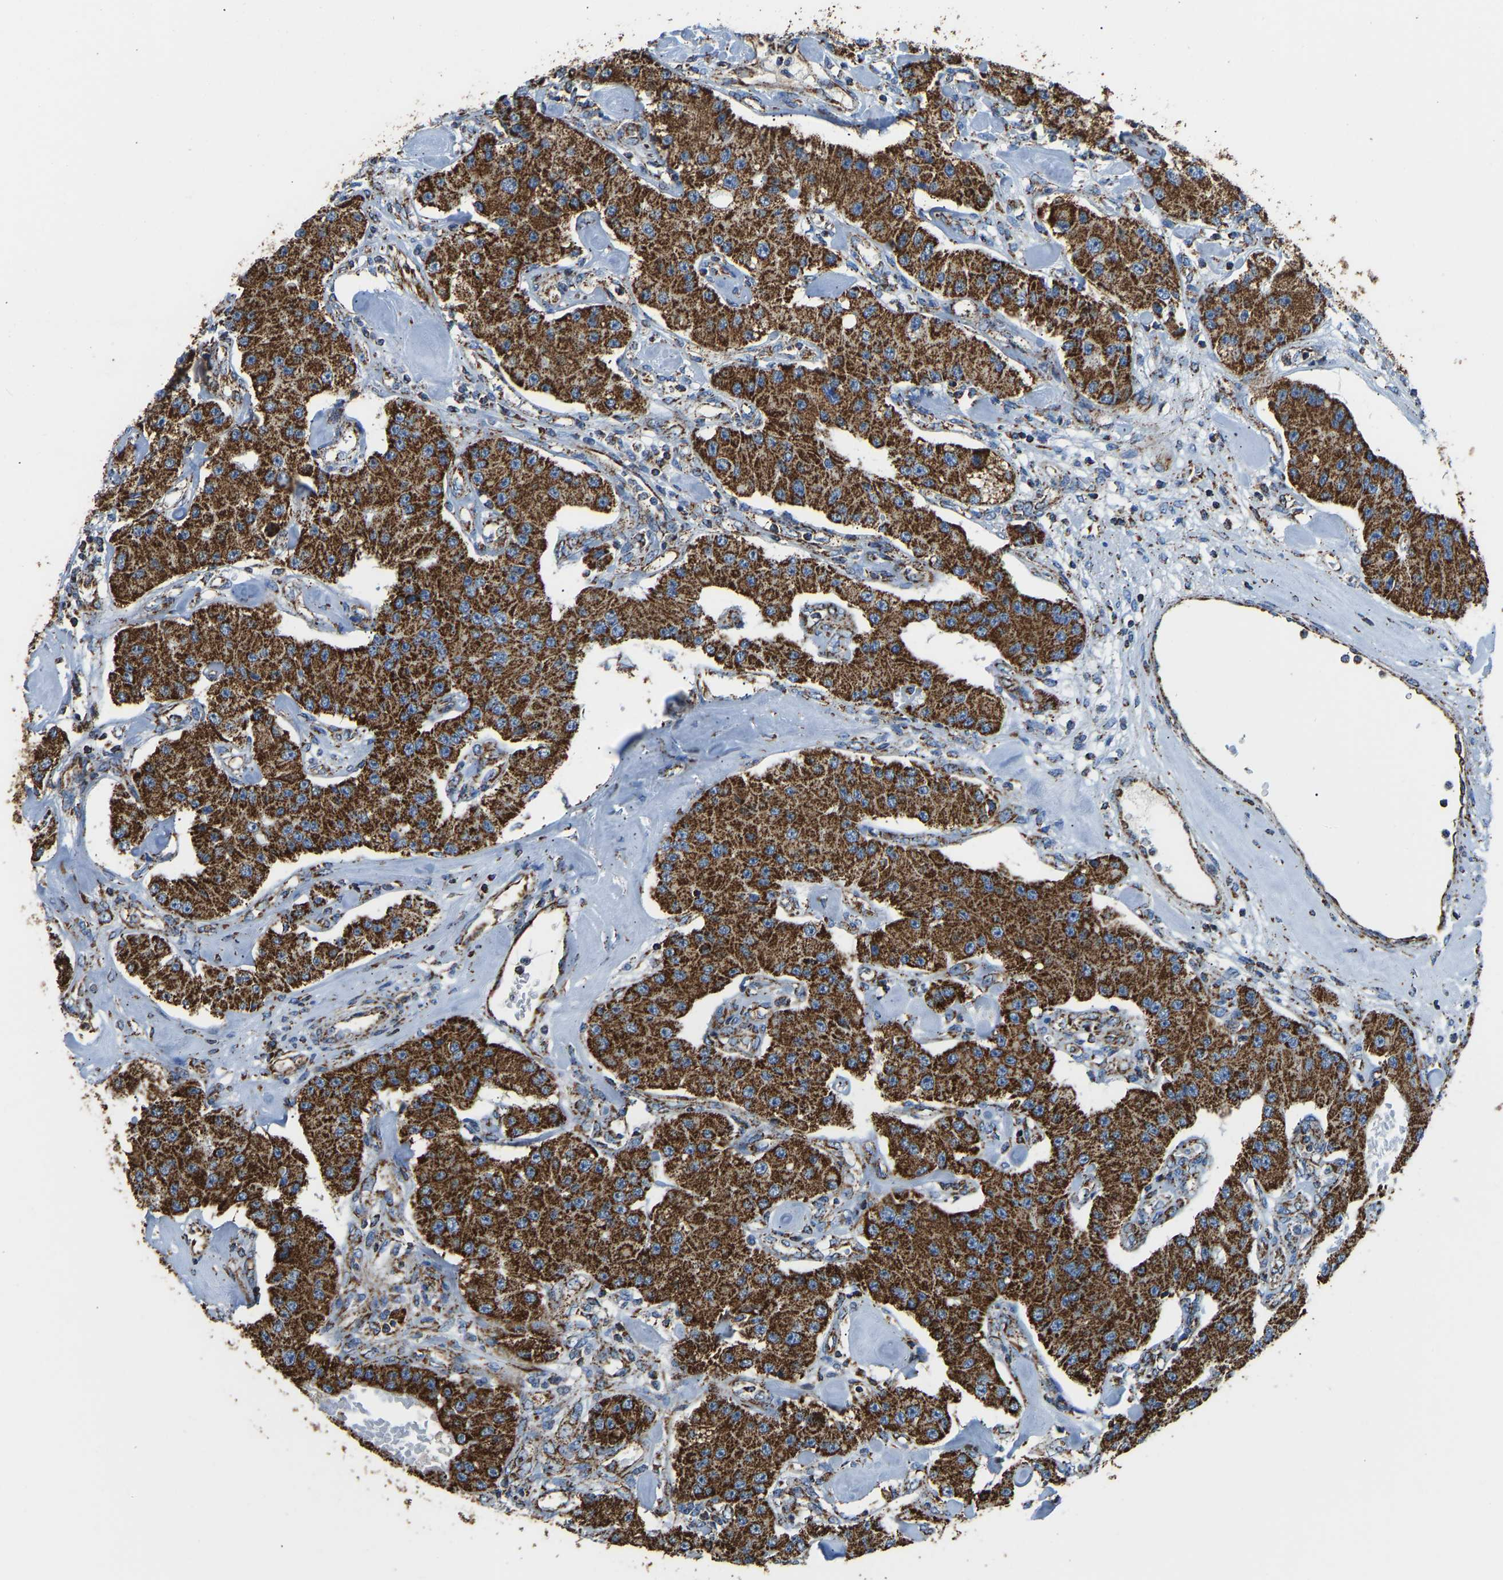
{"staining": {"intensity": "strong", "quantity": ">75%", "location": "cytoplasmic/membranous"}, "tissue": "carcinoid", "cell_type": "Tumor cells", "image_type": "cancer", "snomed": [{"axis": "morphology", "description": "Carcinoid, malignant, NOS"}, {"axis": "topography", "description": "Pancreas"}], "caption": "The micrograph demonstrates immunohistochemical staining of carcinoid (malignant). There is strong cytoplasmic/membranous staining is seen in about >75% of tumor cells. (DAB (3,3'-diaminobenzidine) = brown stain, brightfield microscopy at high magnification).", "gene": "IRX6", "patient": {"sex": "male", "age": 41}}